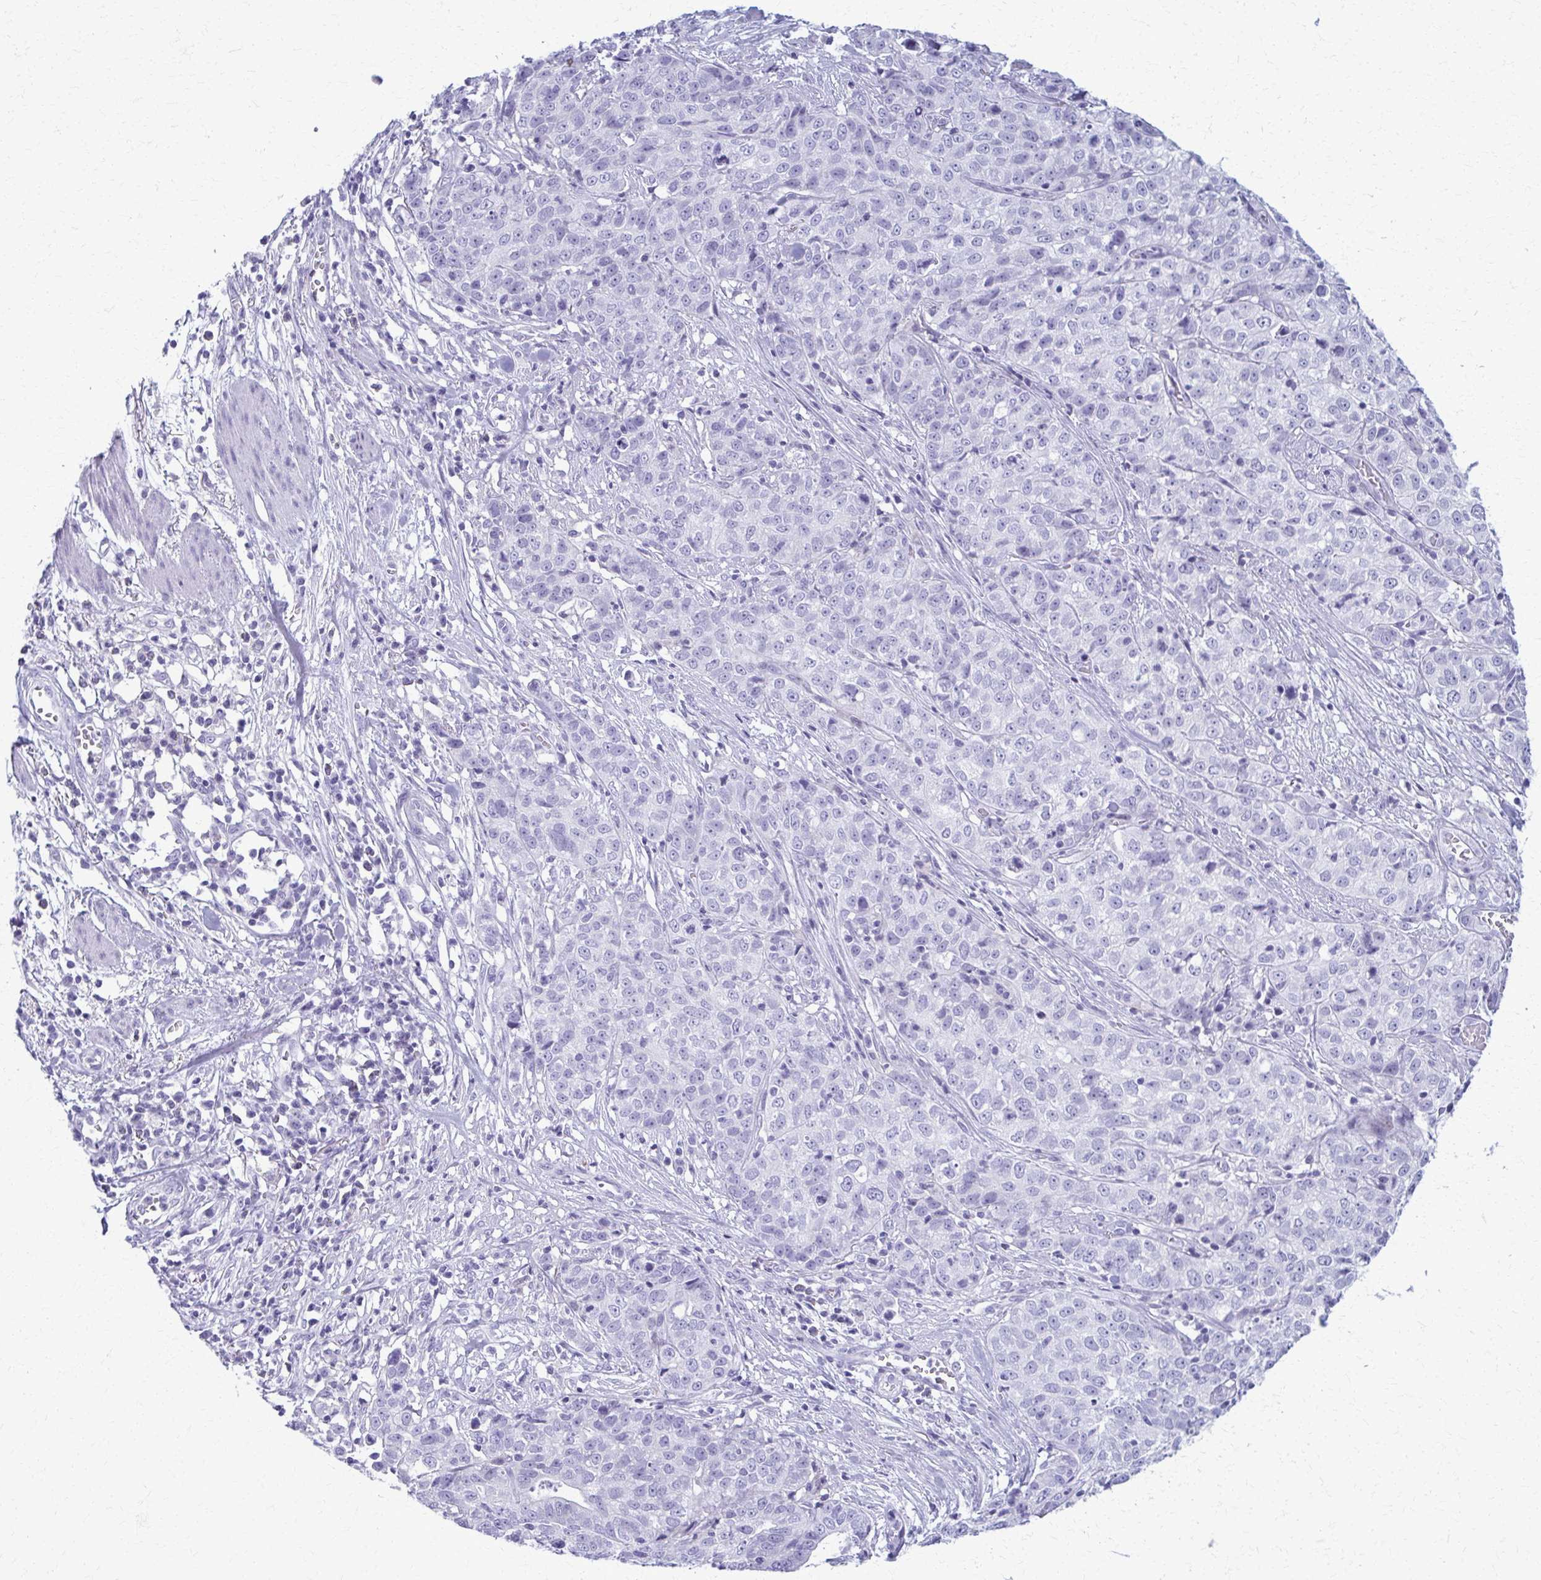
{"staining": {"intensity": "negative", "quantity": "none", "location": "none"}, "tissue": "stomach cancer", "cell_type": "Tumor cells", "image_type": "cancer", "snomed": [{"axis": "morphology", "description": "Adenocarcinoma, NOS"}, {"axis": "topography", "description": "Stomach, upper"}], "caption": "Protein analysis of stomach adenocarcinoma reveals no significant staining in tumor cells.", "gene": "ACSM2B", "patient": {"sex": "female", "age": 67}}